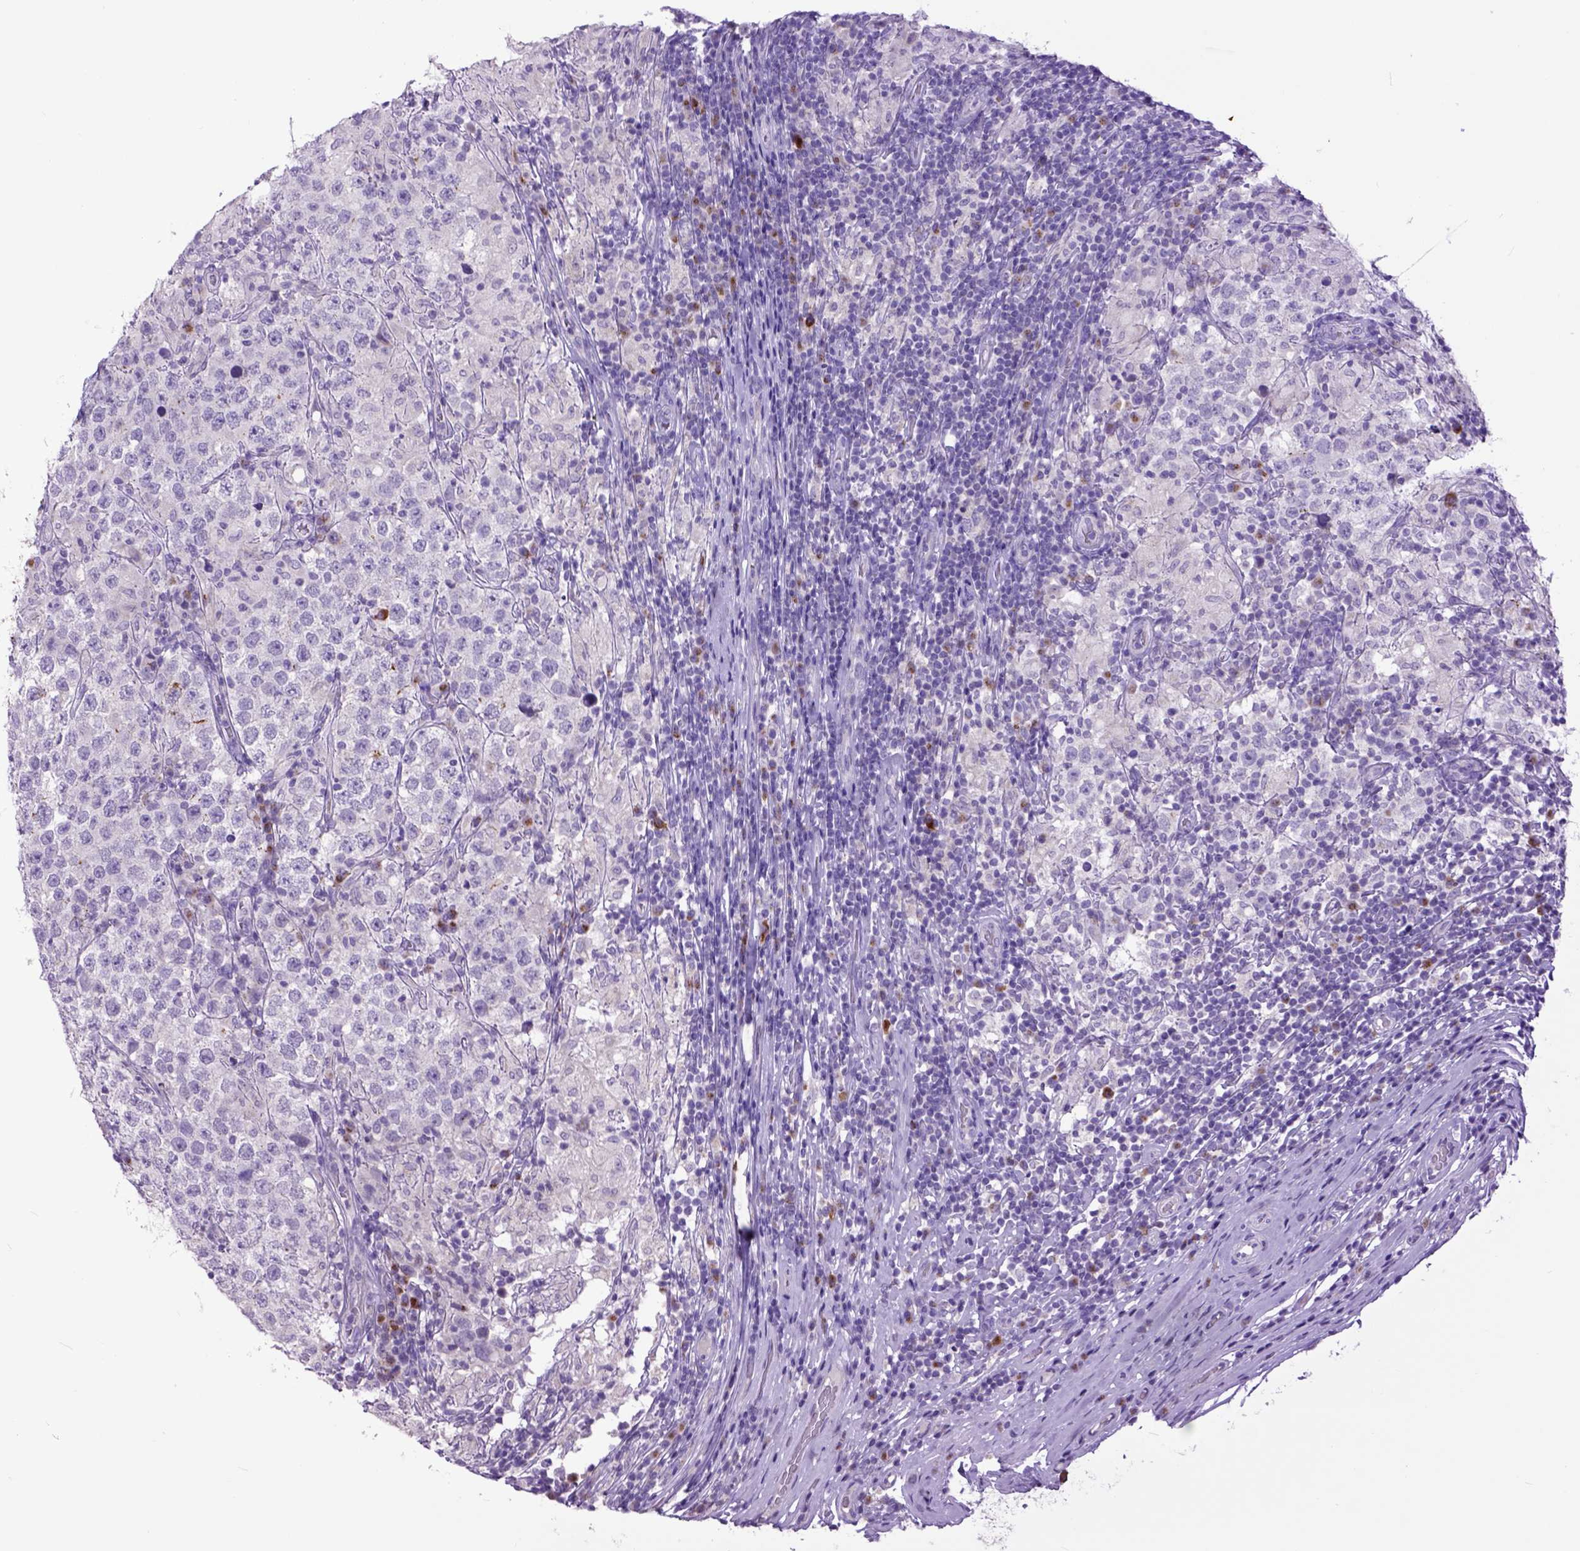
{"staining": {"intensity": "negative", "quantity": "none", "location": "none"}, "tissue": "testis cancer", "cell_type": "Tumor cells", "image_type": "cancer", "snomed": [{"axis": "morphology", "description": "Seminoma, NOS"}, {"axis": "morphology", "description": "Carcinoma, Embryonal, NOS"}, {"axis": "topography", "description": "Testis"}], "caption": "Immunohistochemistry (IHC) micrograph of testis cancer (seminoma) stained for a protein (brown), which demonstrates no expression in tumor cells.", "gene": "RAB25", "patient": {"sex": "male", "age": 41}}